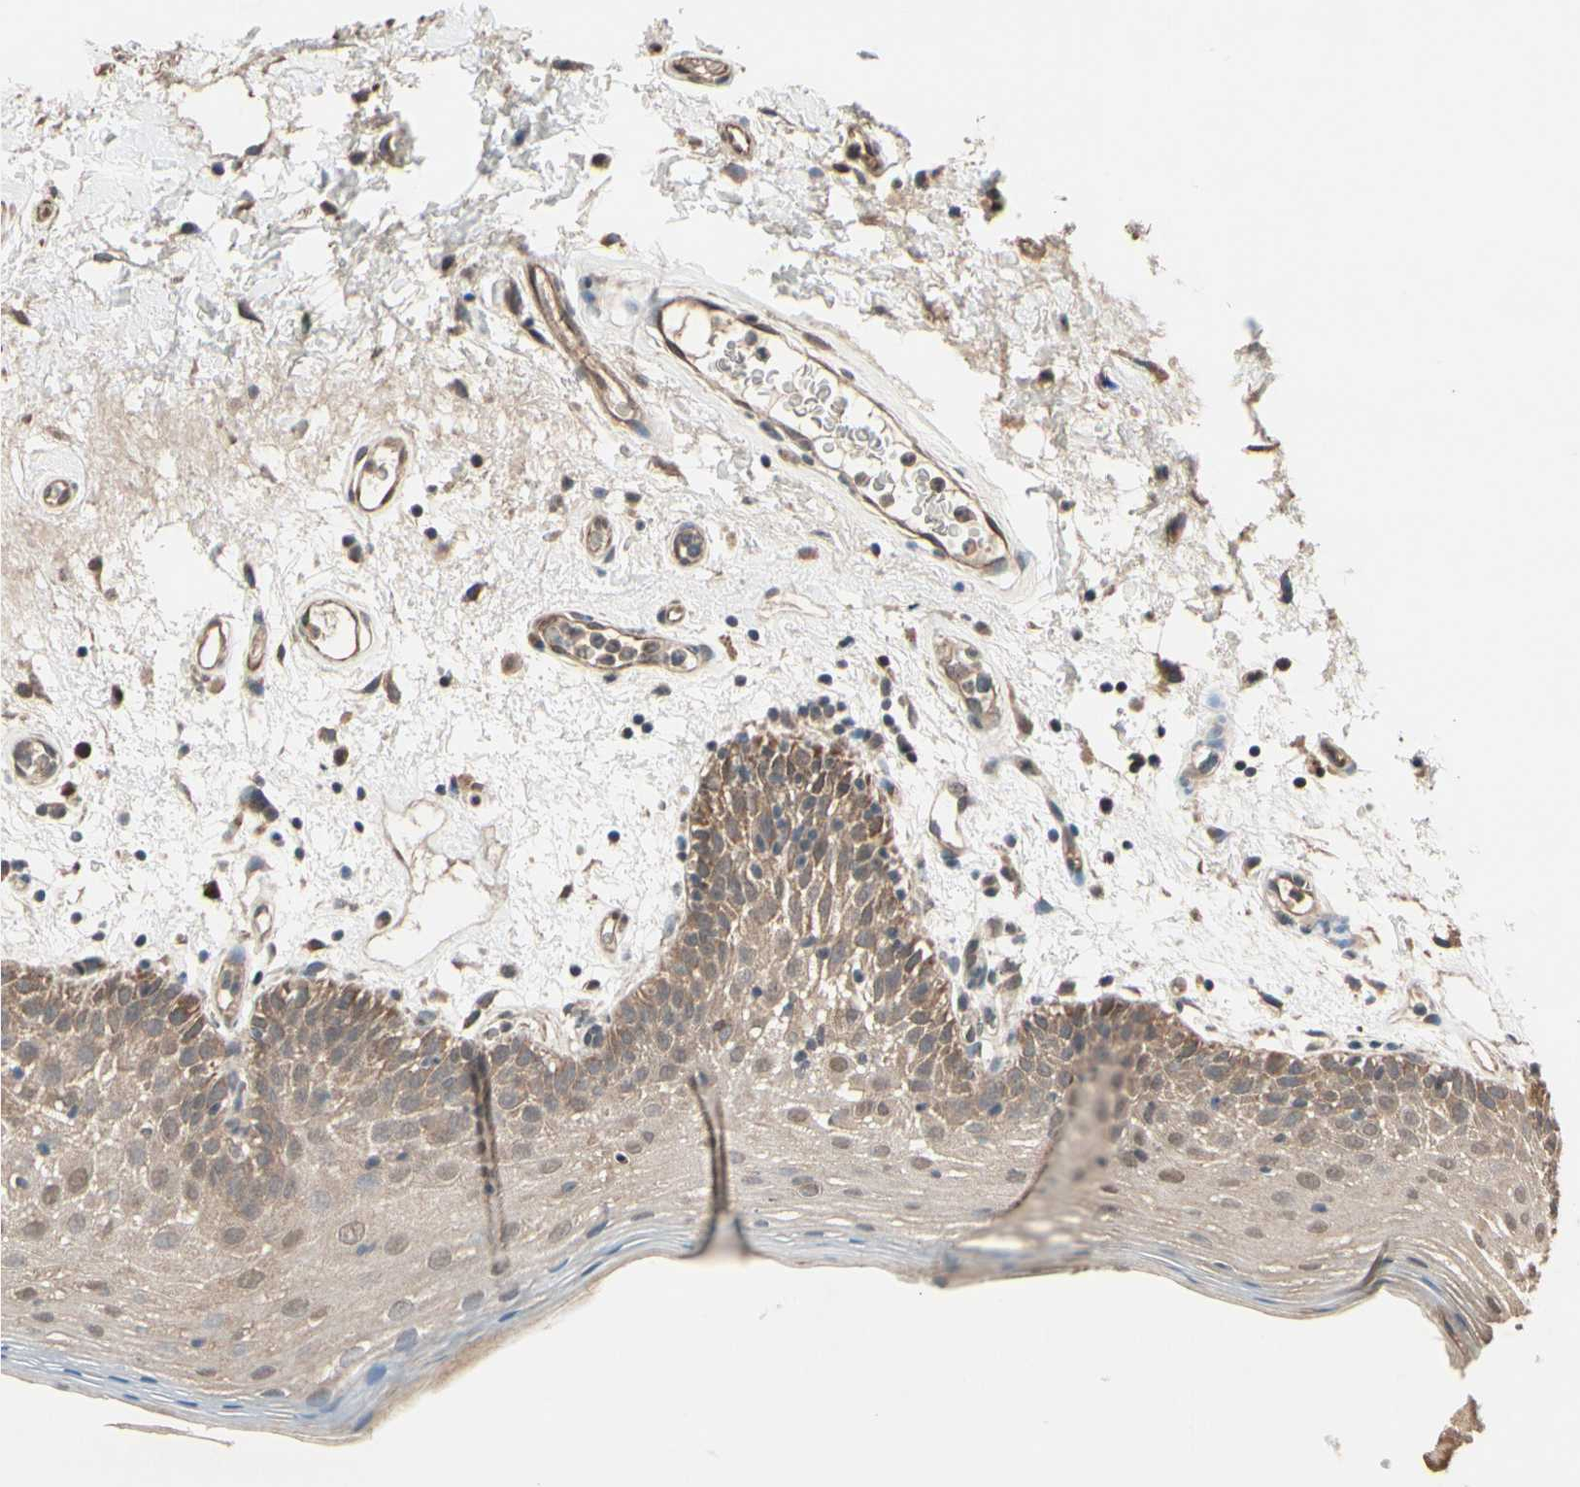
{"staining": {"intensity": "moderate", "quantity": ">75%", "location": "cytoplasmic/membranous,nuclear"}, "tissue": "oral mucosa", "cell_type": "Squamous epithelial cells", "image_type": "normal", "snomed": [{"axis": "morphology", "description": "Normal tissue, NOS"}, {"axis": "morphology", "description": "Squamous cell carcinoma, NOS"}, {"axis": "topography", "description": "Skeletal muscle"}, {"axis": "topography", "description": "Oral tissue"}, {"axis": "topography", "description": "Head-Neck"}], "caption": "A photomicrograph showing moderate cytoplasmic/membranous,nuclear staining in about >75% of squamous epithelial cells in unremarkable oral mucosa, as visualized by brown immunohistochemical staining.", "gene": "PNPLA7", "patient": {"sex": "male", "age": 71}}